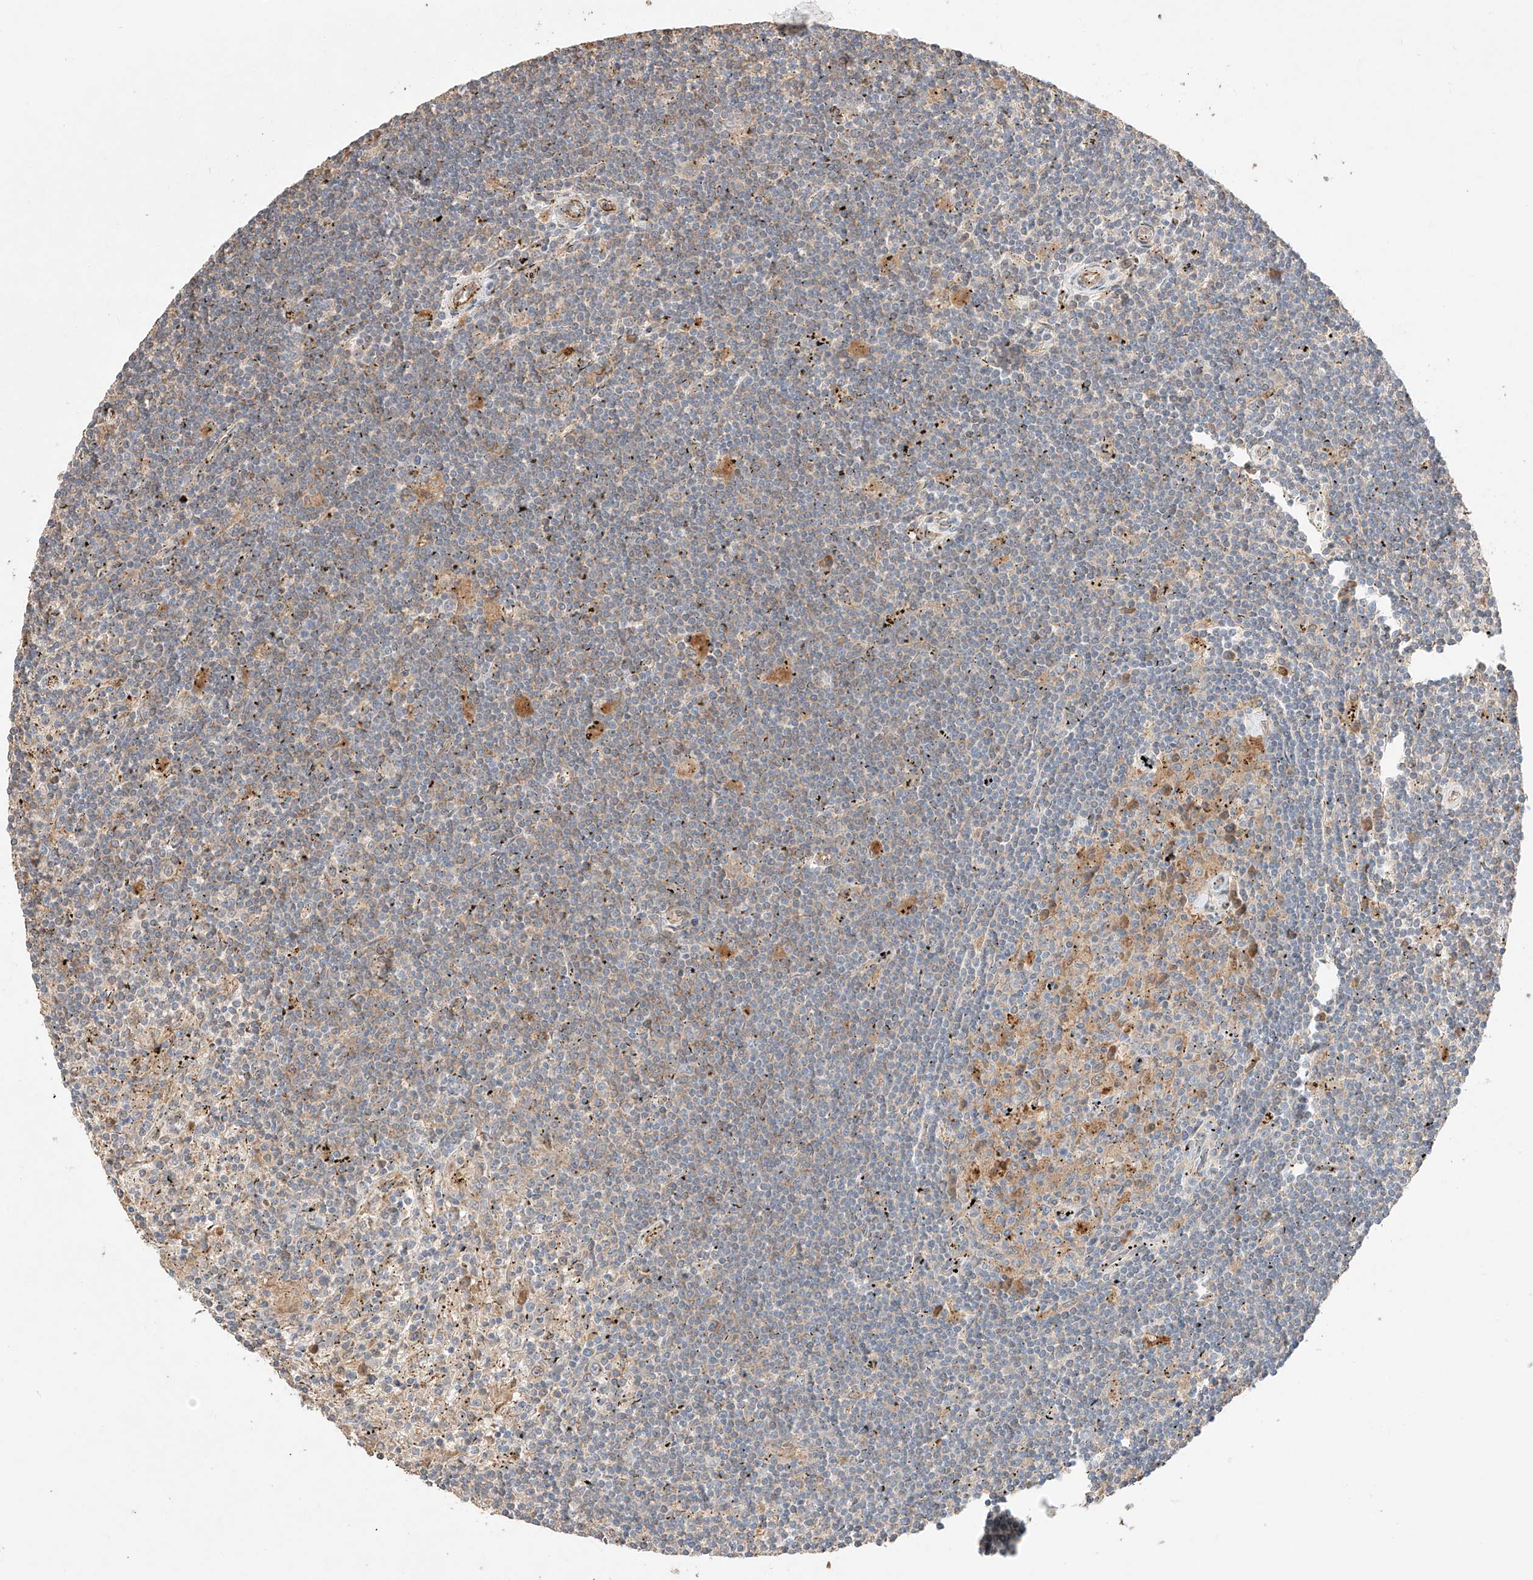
{"staining": {"intensity": "weak", "quantity": "25%-75%", "location": "cytoplasmic/membranous"}, "tissue": "lymphoma", "cell_type": "Tumor cells", "image_type": "cancer", "snomed": [{"axis": "morphology", "description": "Malignant lymphoma, non-Hodgkin's type, Low grade"}, {"axis": "topography", "description": "Spleen"}], "caption": "Protein expression analysis of malignant lymphoma, non-Hodgkin's type (low-grade) exhibits weak cytoplasmic/membranous expression in about 25%-75% of tumor cells. (IHC, brightfield microscopy, high magnification).", "gene": "SUSD6", "patient": {"sex": "male", "age": 76}}